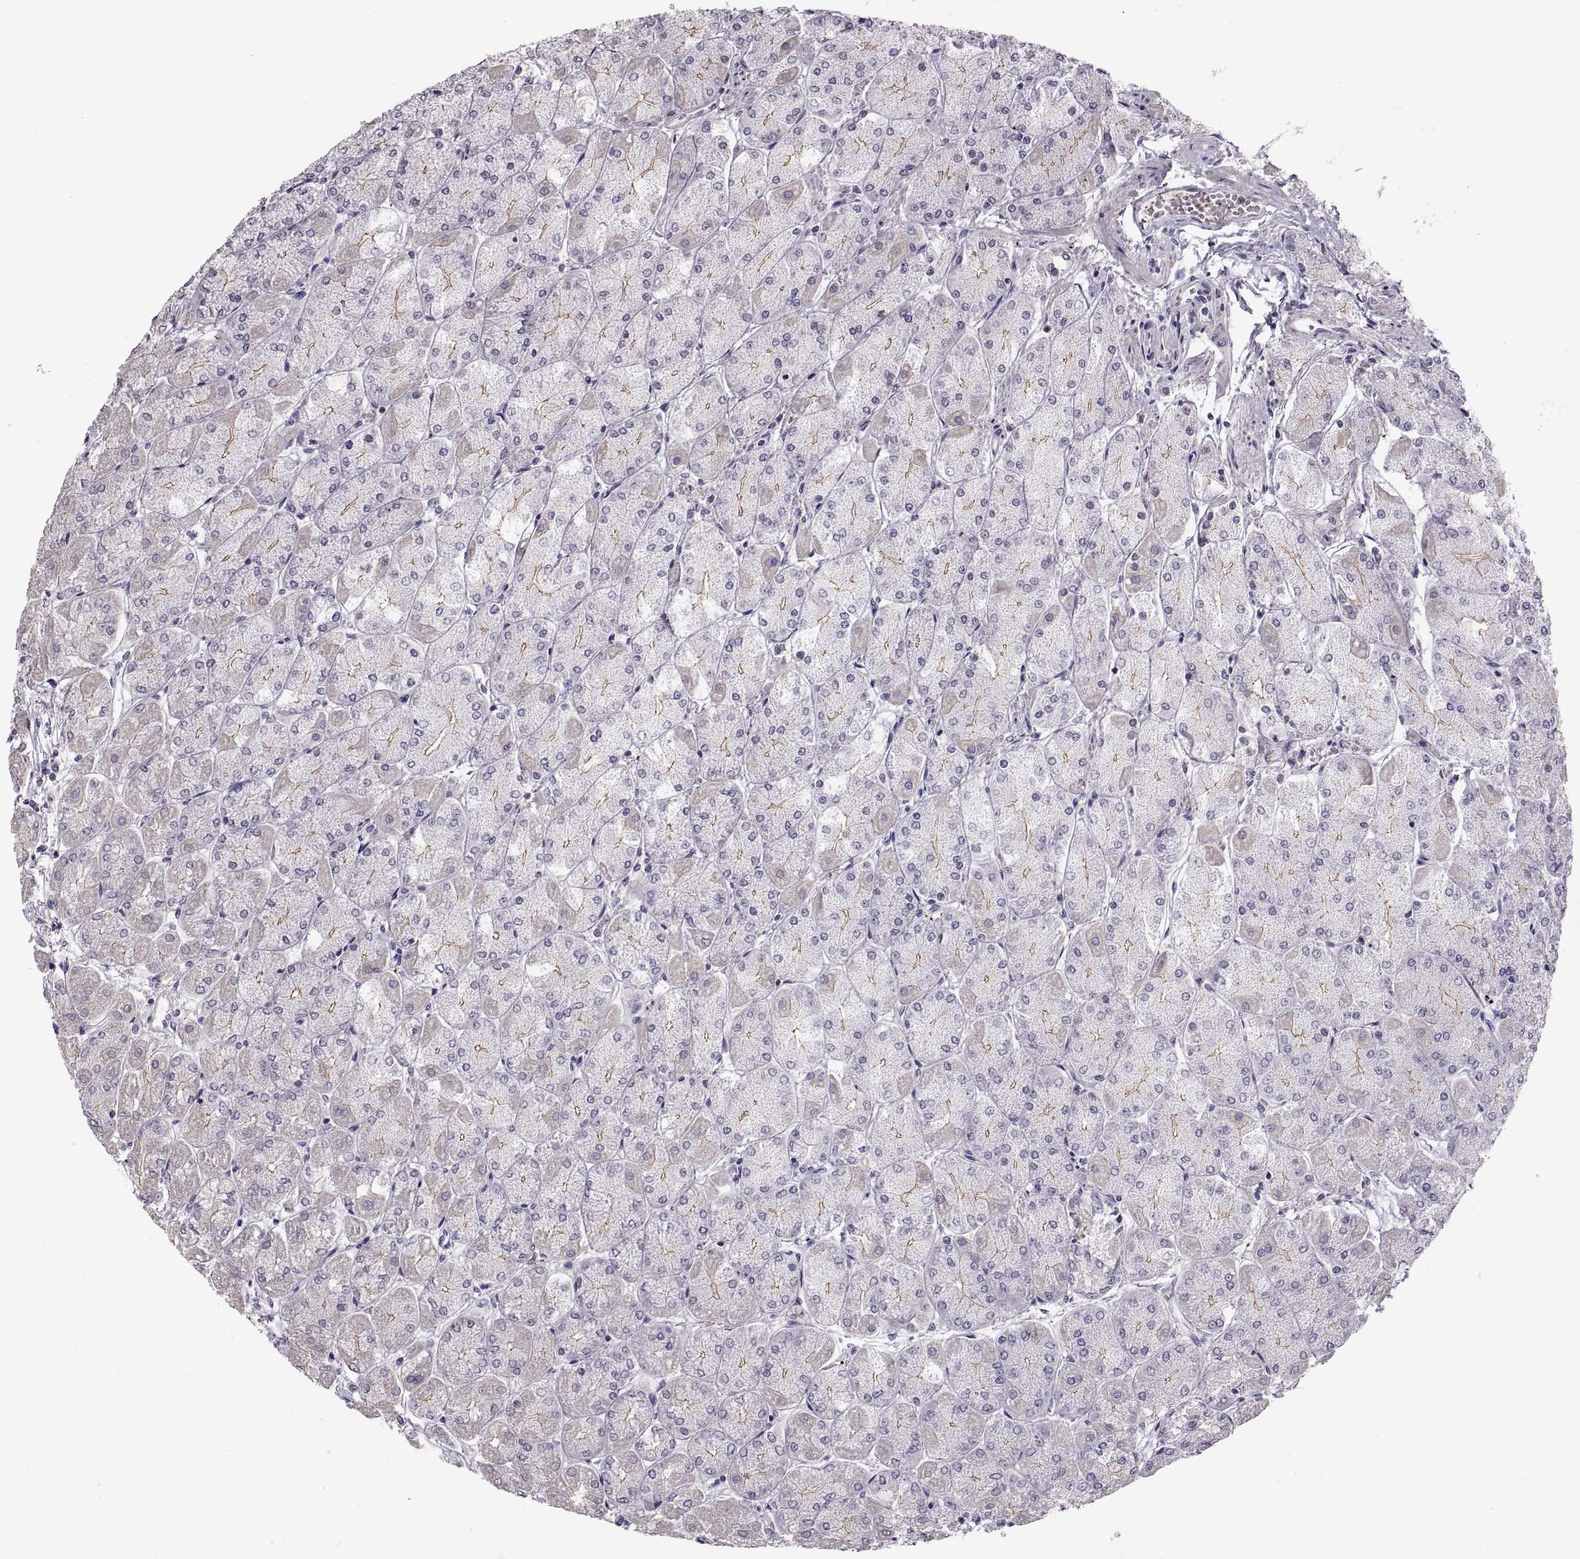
{"staining": {"intensity": "negative", "quantity": "none", "location": "none"}, "tissue": "stomach", "cell_type": "Glandular cells", "image_type": "normal", "snomed": [{"axis": "morphology", "description": "Normal tissue, NOS"}, {"axis": "topography", "description": "Stomach, upper"}], "caption": "There is no significant positivity in glandular cells of stomach. The staining is performed using DAB brown chromogen with nuclei counter-stained in using hematoxylin.", "gene": "ADAM32", "patient": {"sex": "male", "age": 60}}